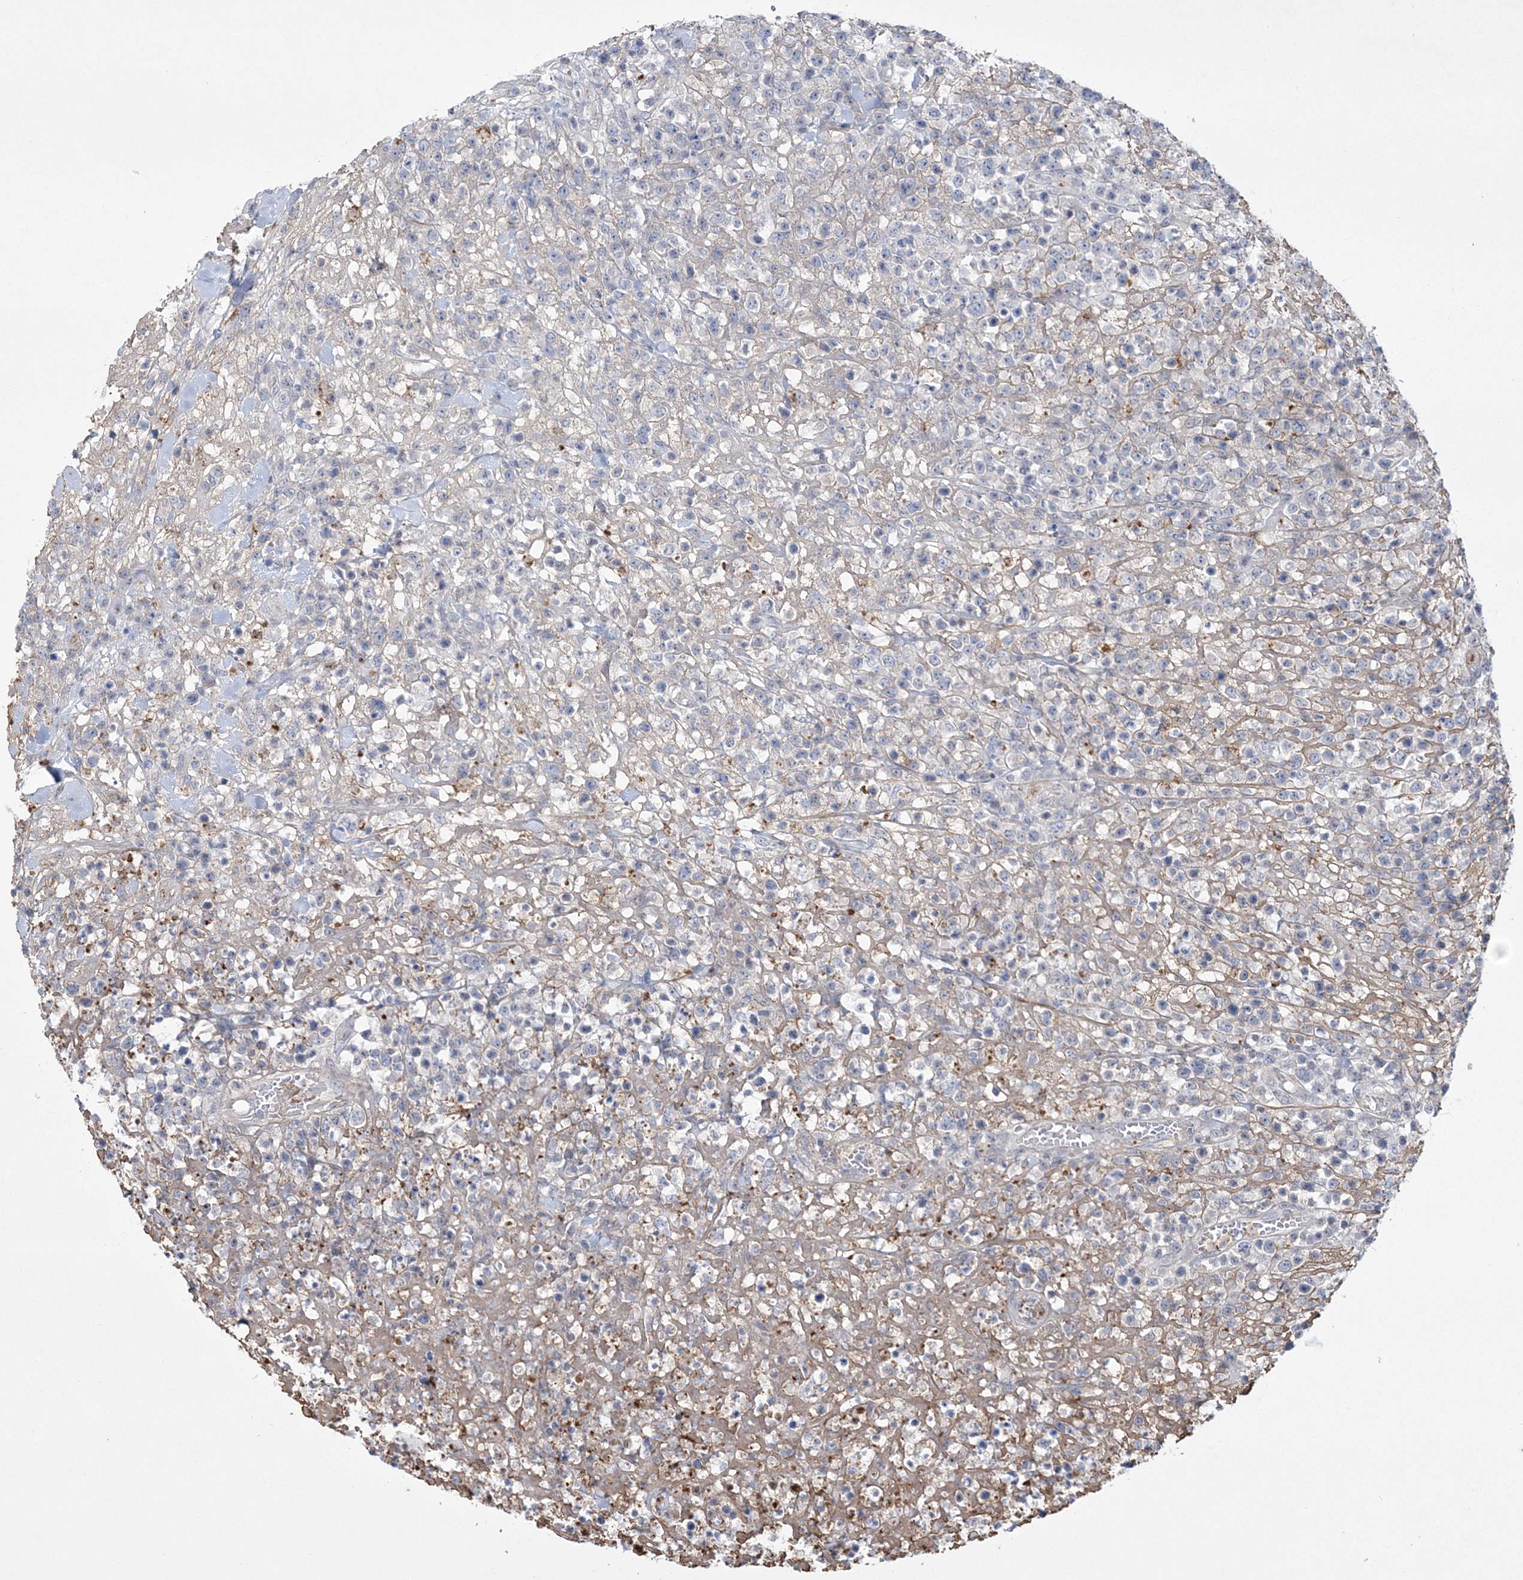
{"staining": {"intensity": "negative", "quantity": "none", "location": "none"}, "tissue": "lymphoma", "cell_type": "Tumor cells", "image_type": "cancer", "snomed": [{"axis": "morphology", "description": "Malignant lymphoma, non-Hodgkin's type, High grade"}, {"axis": "topography", "description": "Colon"}], "caption": "Immunohistochemistry (IHC) photomicrograph of neoplastic tissue: human malignant lymphoma, non-Hodgkin's type (high-grade) stained with DAB (3,3'-diaminobenzidine) shows no significant protein staining in tumor cells.", "gene": "DPCD", "patient": {"sex": "female", "age": 53}}